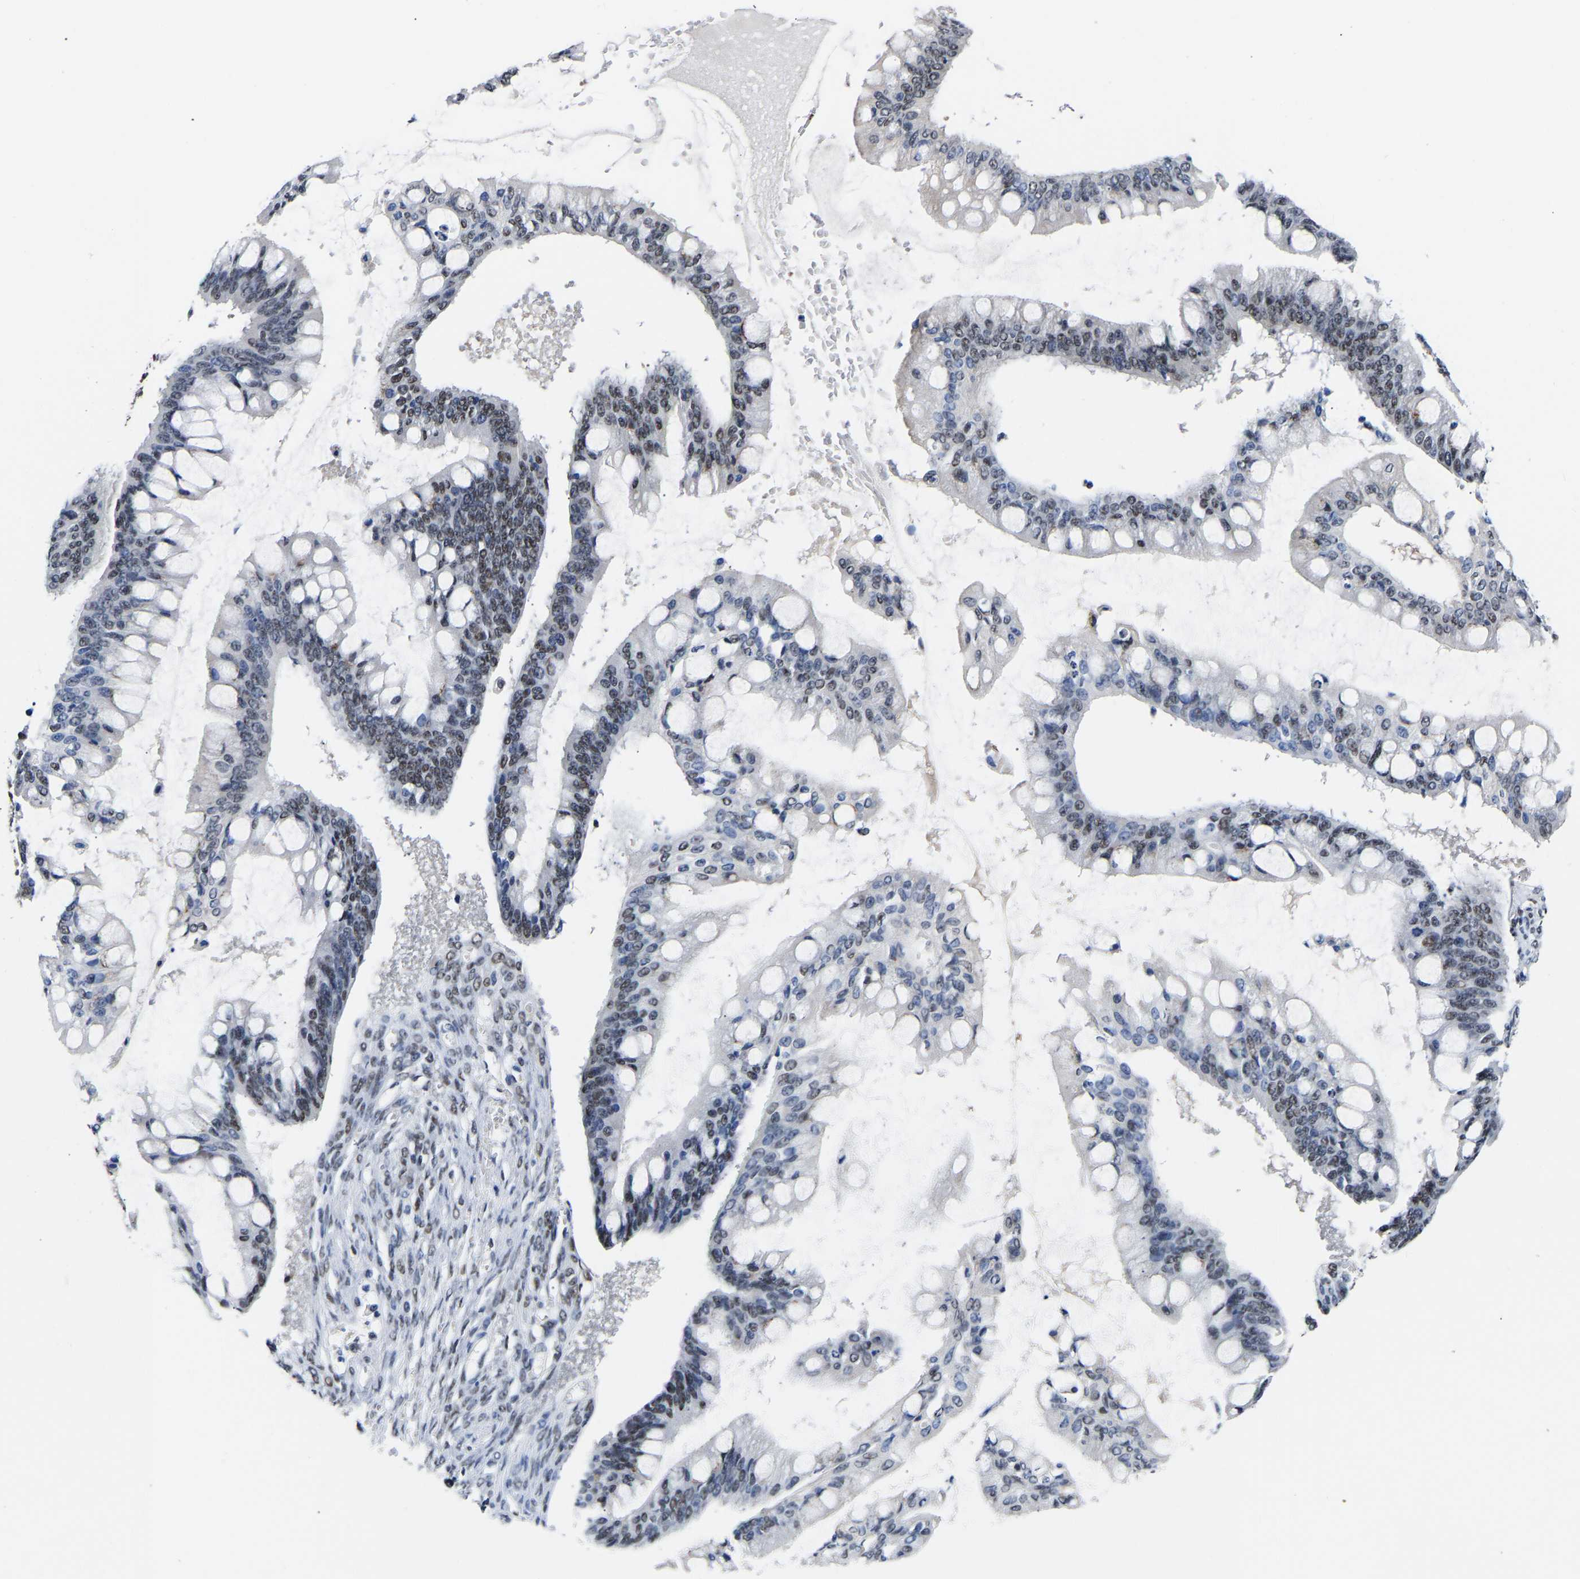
{"staining": {"intensity": "weak", "quantity": "25%-75%", "location": "nuclear"}, "tissue": "ovarian cancer", "cell_type": "Tumor cells", "image_type": "cancer", "snomed": [{"axis": "morphology", "description": "Cystadenocarcinoma, mucinous, NOS"}, {"axis": "topography", "description": "Ovary"}], "caption": "Mucinous cystadenocarcinoma (ovarian) was stained to show a protein in brown. There is low levels of weak nuclear expression in about 25%-75% of tumor cells.", "gene": "PTRHD1", "patient": {"sex": "female", "age": 73}}